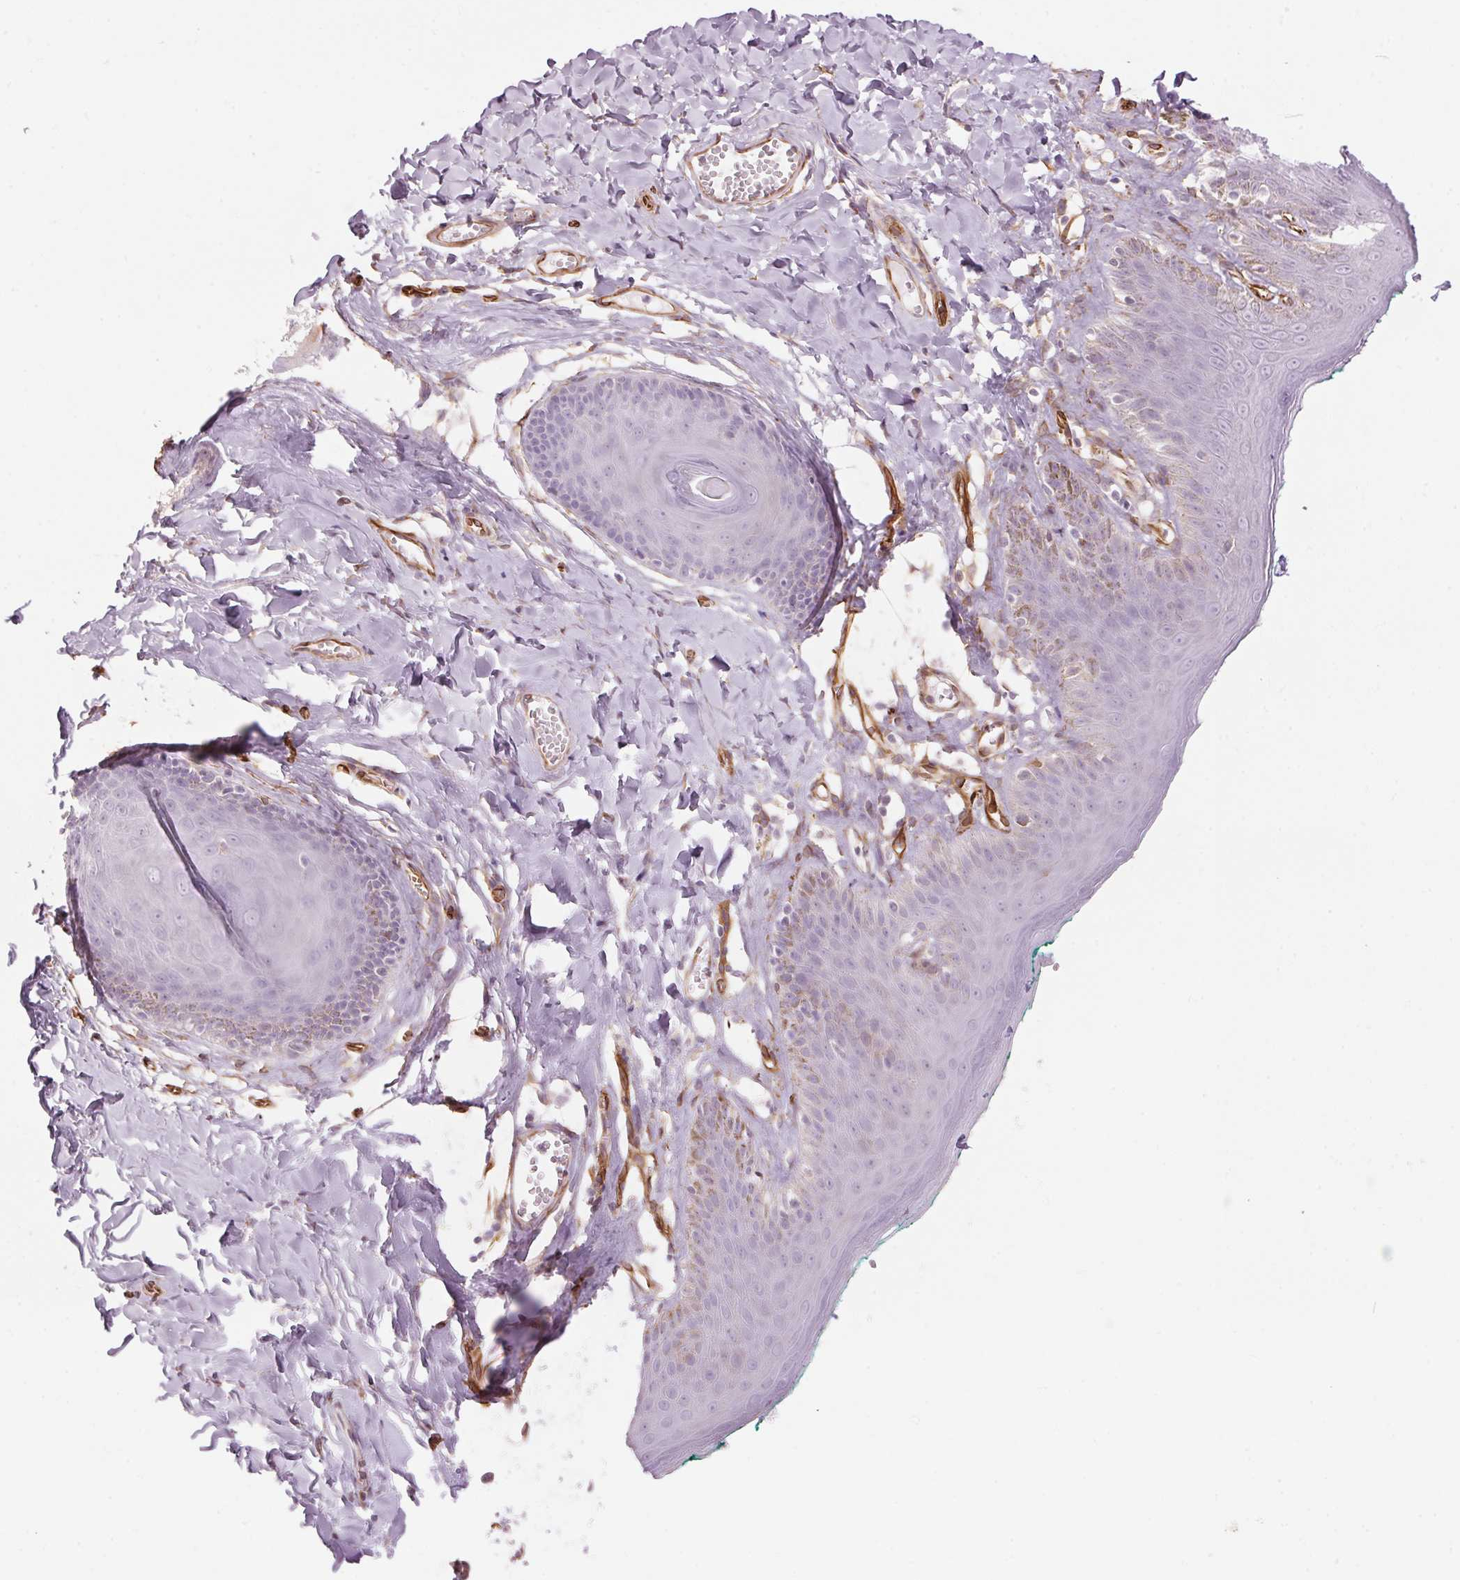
{"staining": {"intensity": "weak", "quantity": "25%-75%", "location": "cytoplasmic/membranous"}, "tissue": "skin", "cell_type": "Epidermal cells", "image_type": "normal", "snomed": [{"axis": "morphology", "description": "Normal tissue, NOS"}, {"axis": "topography", "description": "Vulva"}, {"axis": "topography", "description": "Peripheral nerve tissue"}], "caption": "Immunohistochemical staining of unremarkable human skin demonstrates low levels of weak cytoplasmic/membranous expression in approximately 25%-75% of epidermal cells. (Stains: DAB (3,3'-diaminobenzidine) in brown, nuclei in blue, Microscopy: brightfield microscopy at high magnification).", "gene": "CLPS", "patient": {"sex": "female", "age": 66}}